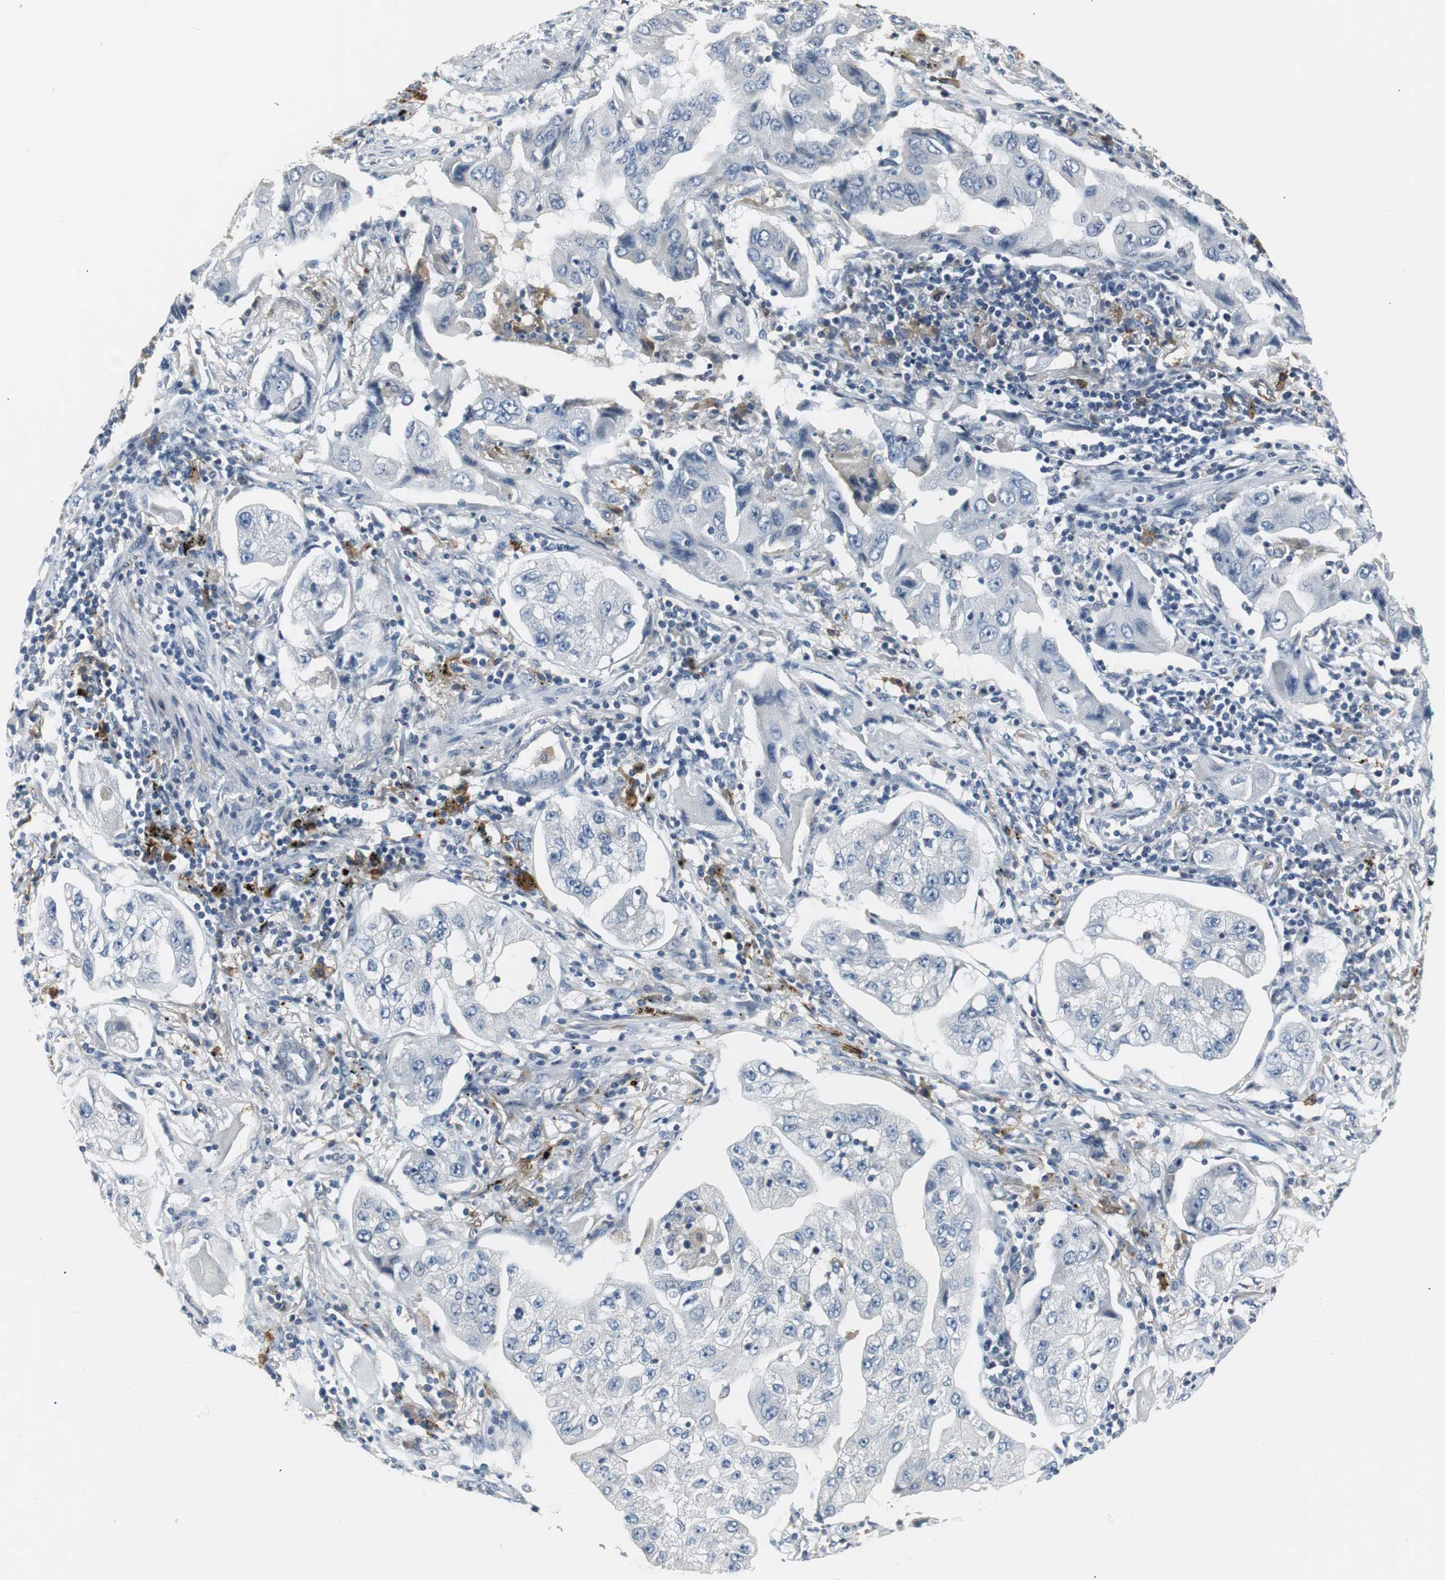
{"staining": {"intensity": "negative", "quantity": "none", "location": "none"}, "tissue": "lung cancer", "cell_type": "Tumor cells", "image_type": "cancer", "snomed": [{"axis": "morphology", "description": "Adenocarcinoma, NOS"}, {"axis": "topography", "description": "Lung"}], "caption": "An immunohistochemistry image of lung cancer is shown. There is no staining in tumor cells of lung cancer.", "gene": "SLC2A5", "patient": {"sex": "female", "age": 65}}